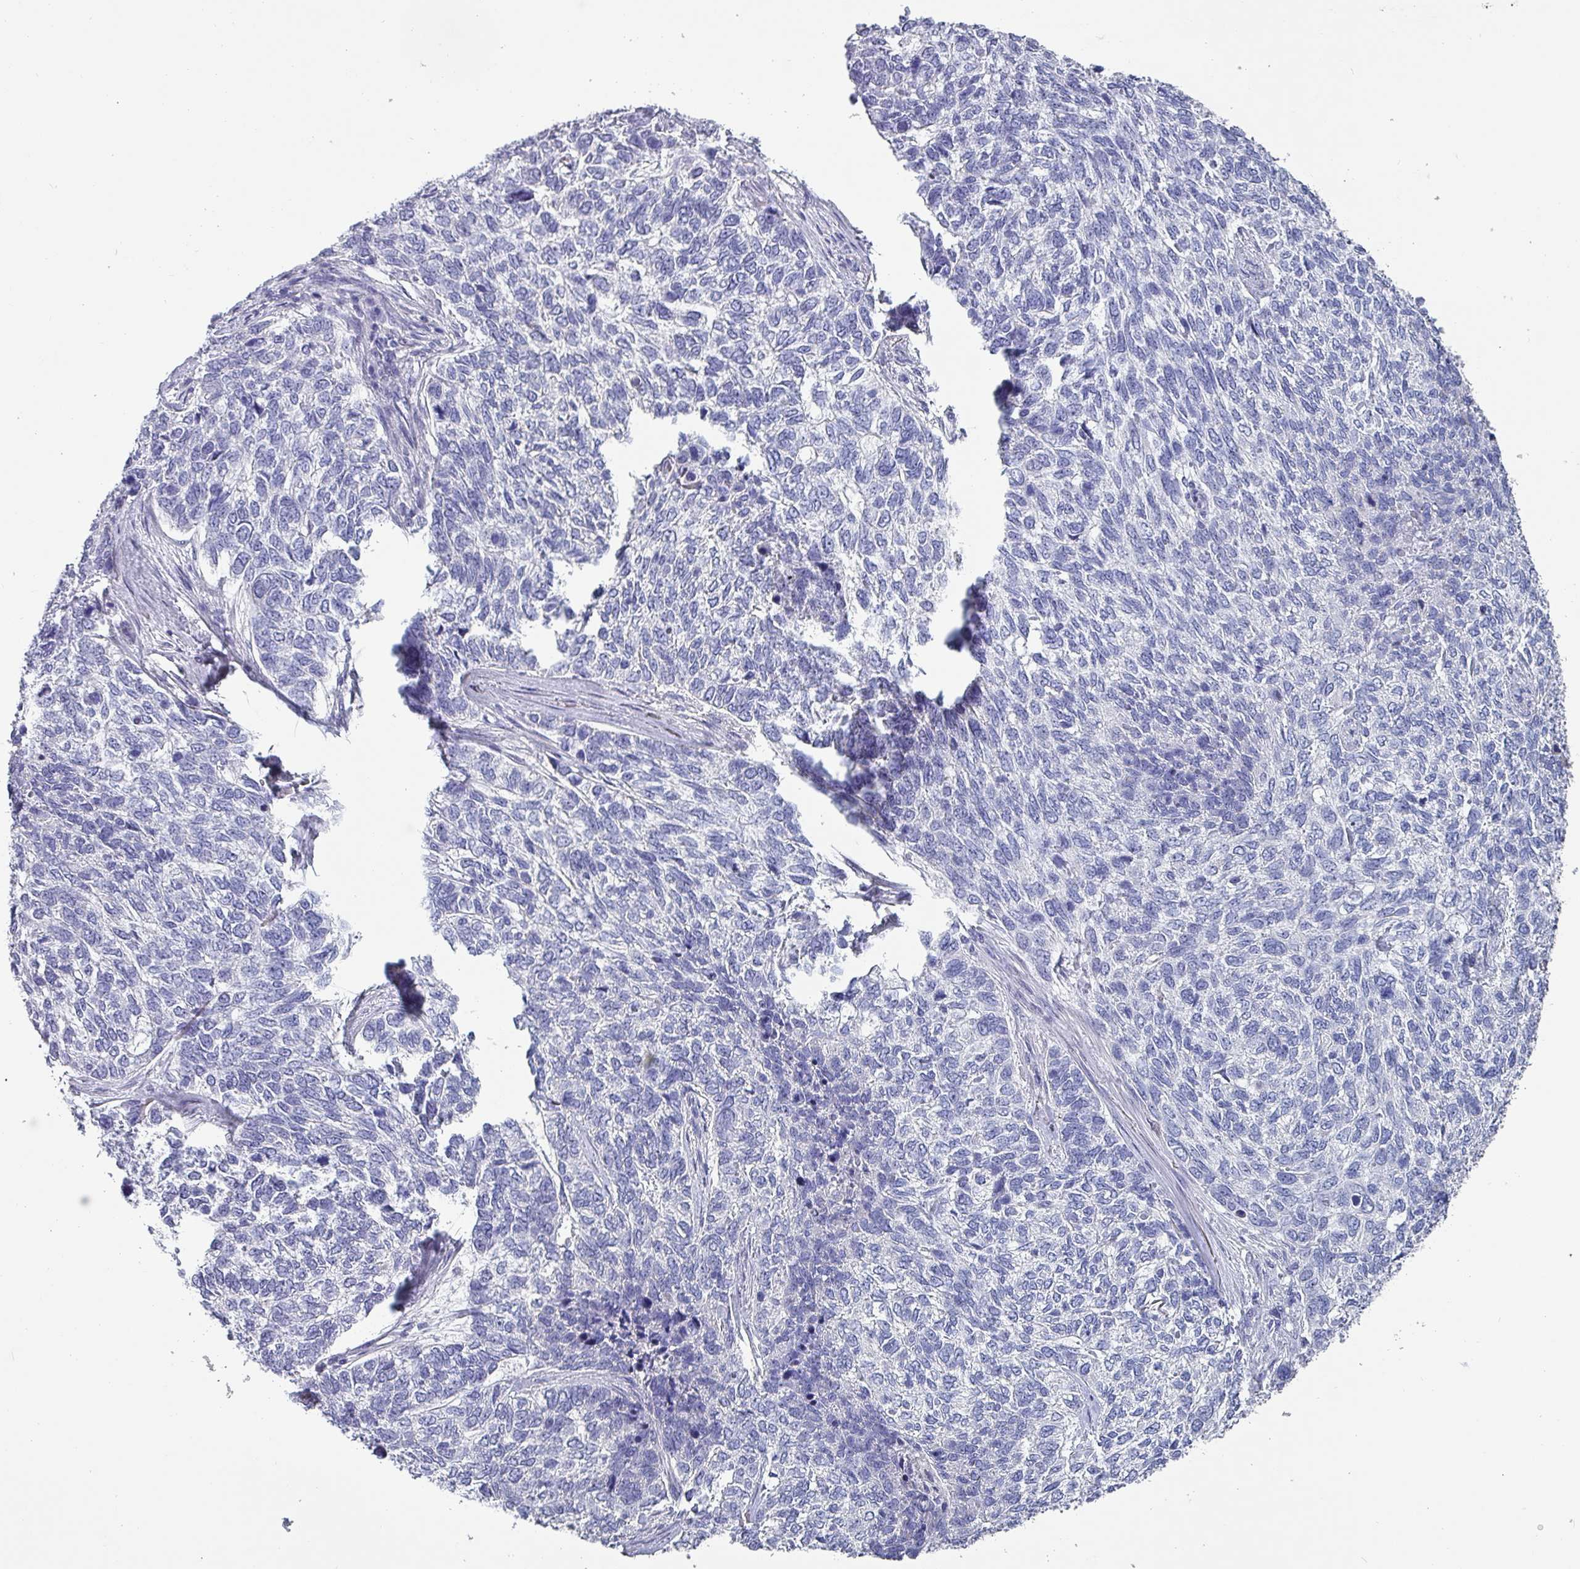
{"staining": {"intensity": "negative", "quantity": "none", "location": "none"}, "tissue": "skin cancer", "cell_type": "Tumor cells", "image_type": "cancer", "snomed": [{"axis": "morphology", "description": "Basal cell carcinoma"}, {"axis": "topography", "description": "Skin"}], "caption": "Skin cancer (basal cell carcinoma) stained for a protein using immunohistochemistry reveals no staining tumor cells.", "gene": "INS-IGF2", "patient": {"sex": "female", "age": 65}}